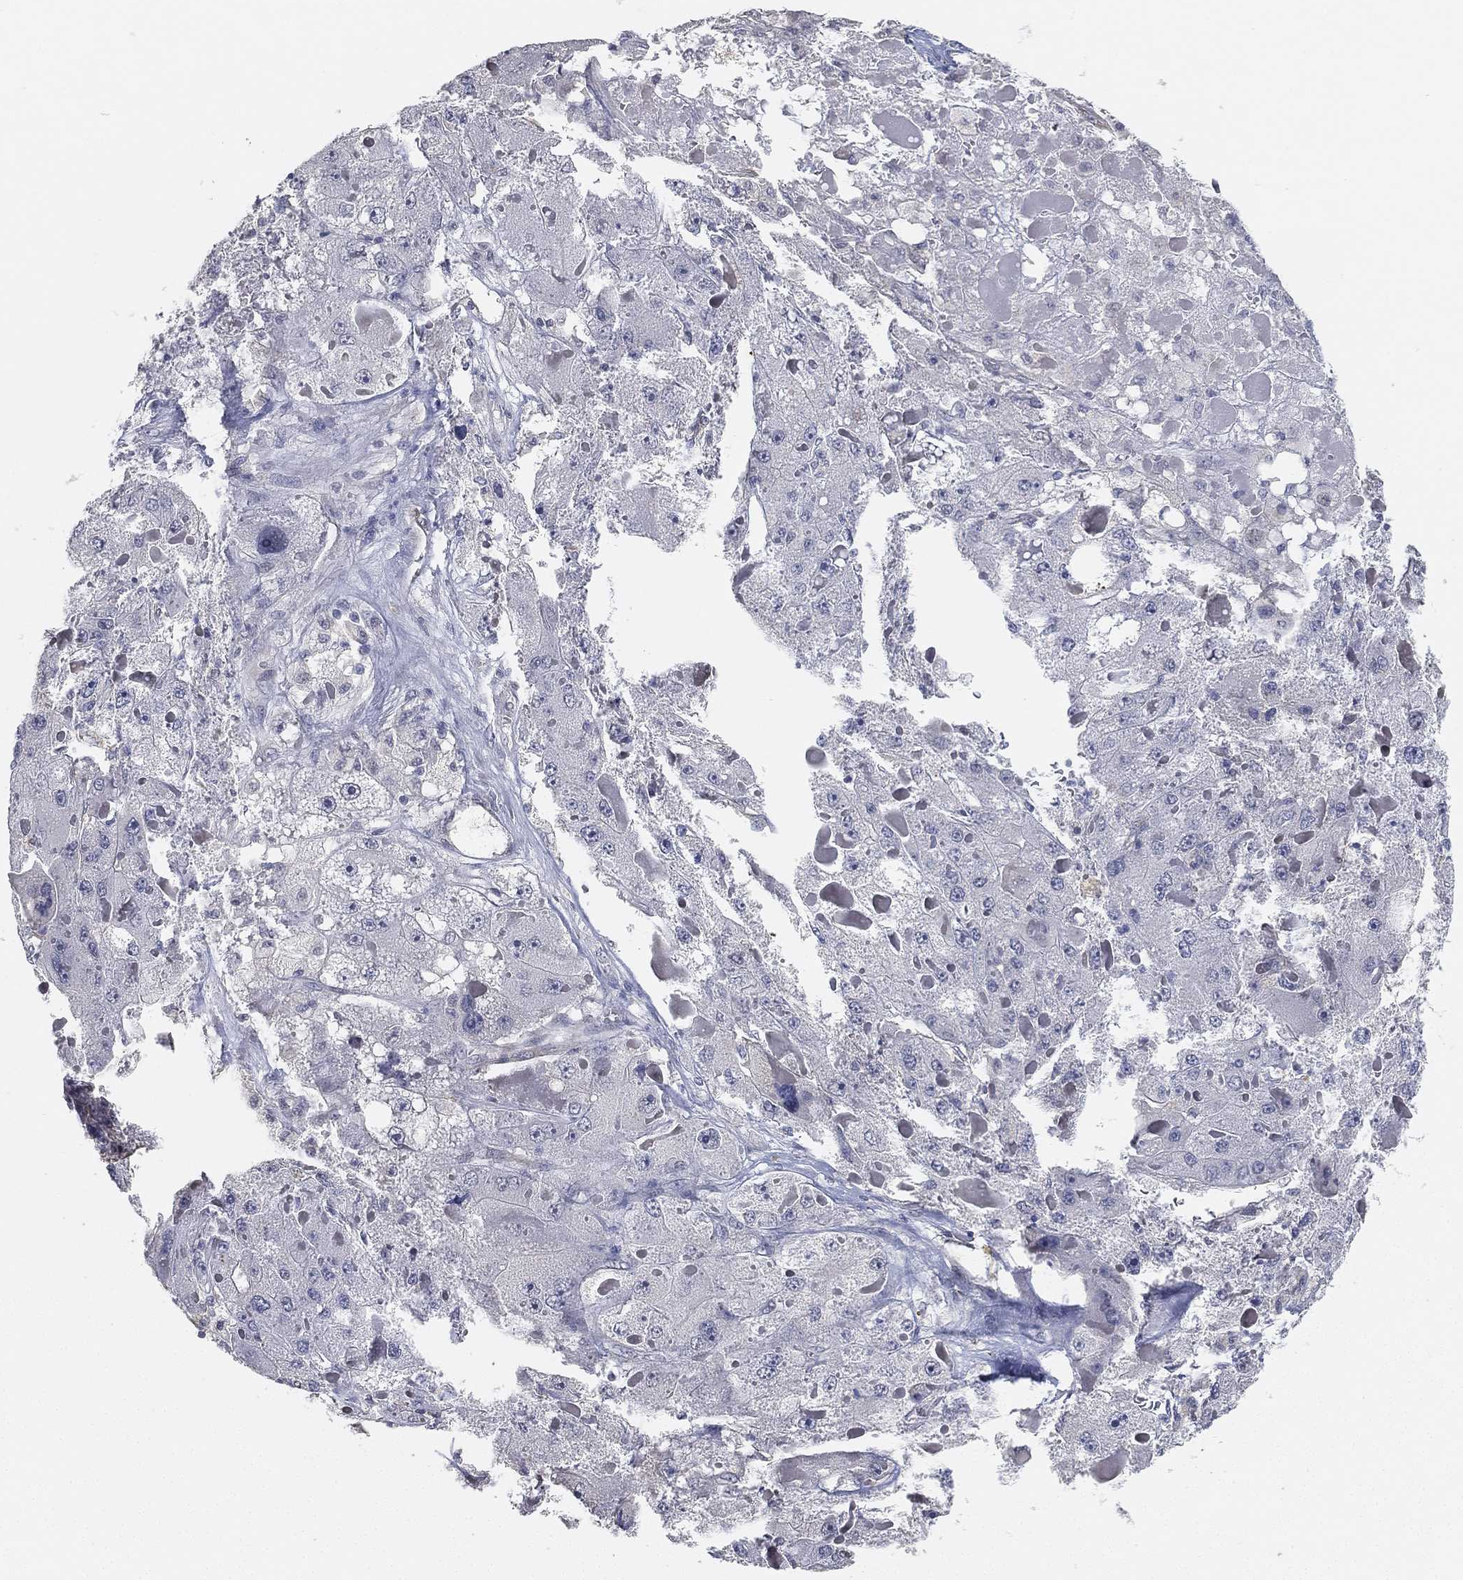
{"staining": {"intensity": "negative", "quantity": "none", "location": "none"}, "tissue": "liver cancer", "cell_type": "Tumor cells", "image_type": "cancer", "snomed": [{"axis": "morphology", "description": "Carcinoma, Hepatocellular, NOS"}, {"axis": "topography", "description": "Liver"}], "caption": "Liver hepatocellular carcinoma was stained to show a protein in brown. There is no significant expression in tumor cells.", "gene": "GPR61", "patient": {"sex": "female", "age": 73}}